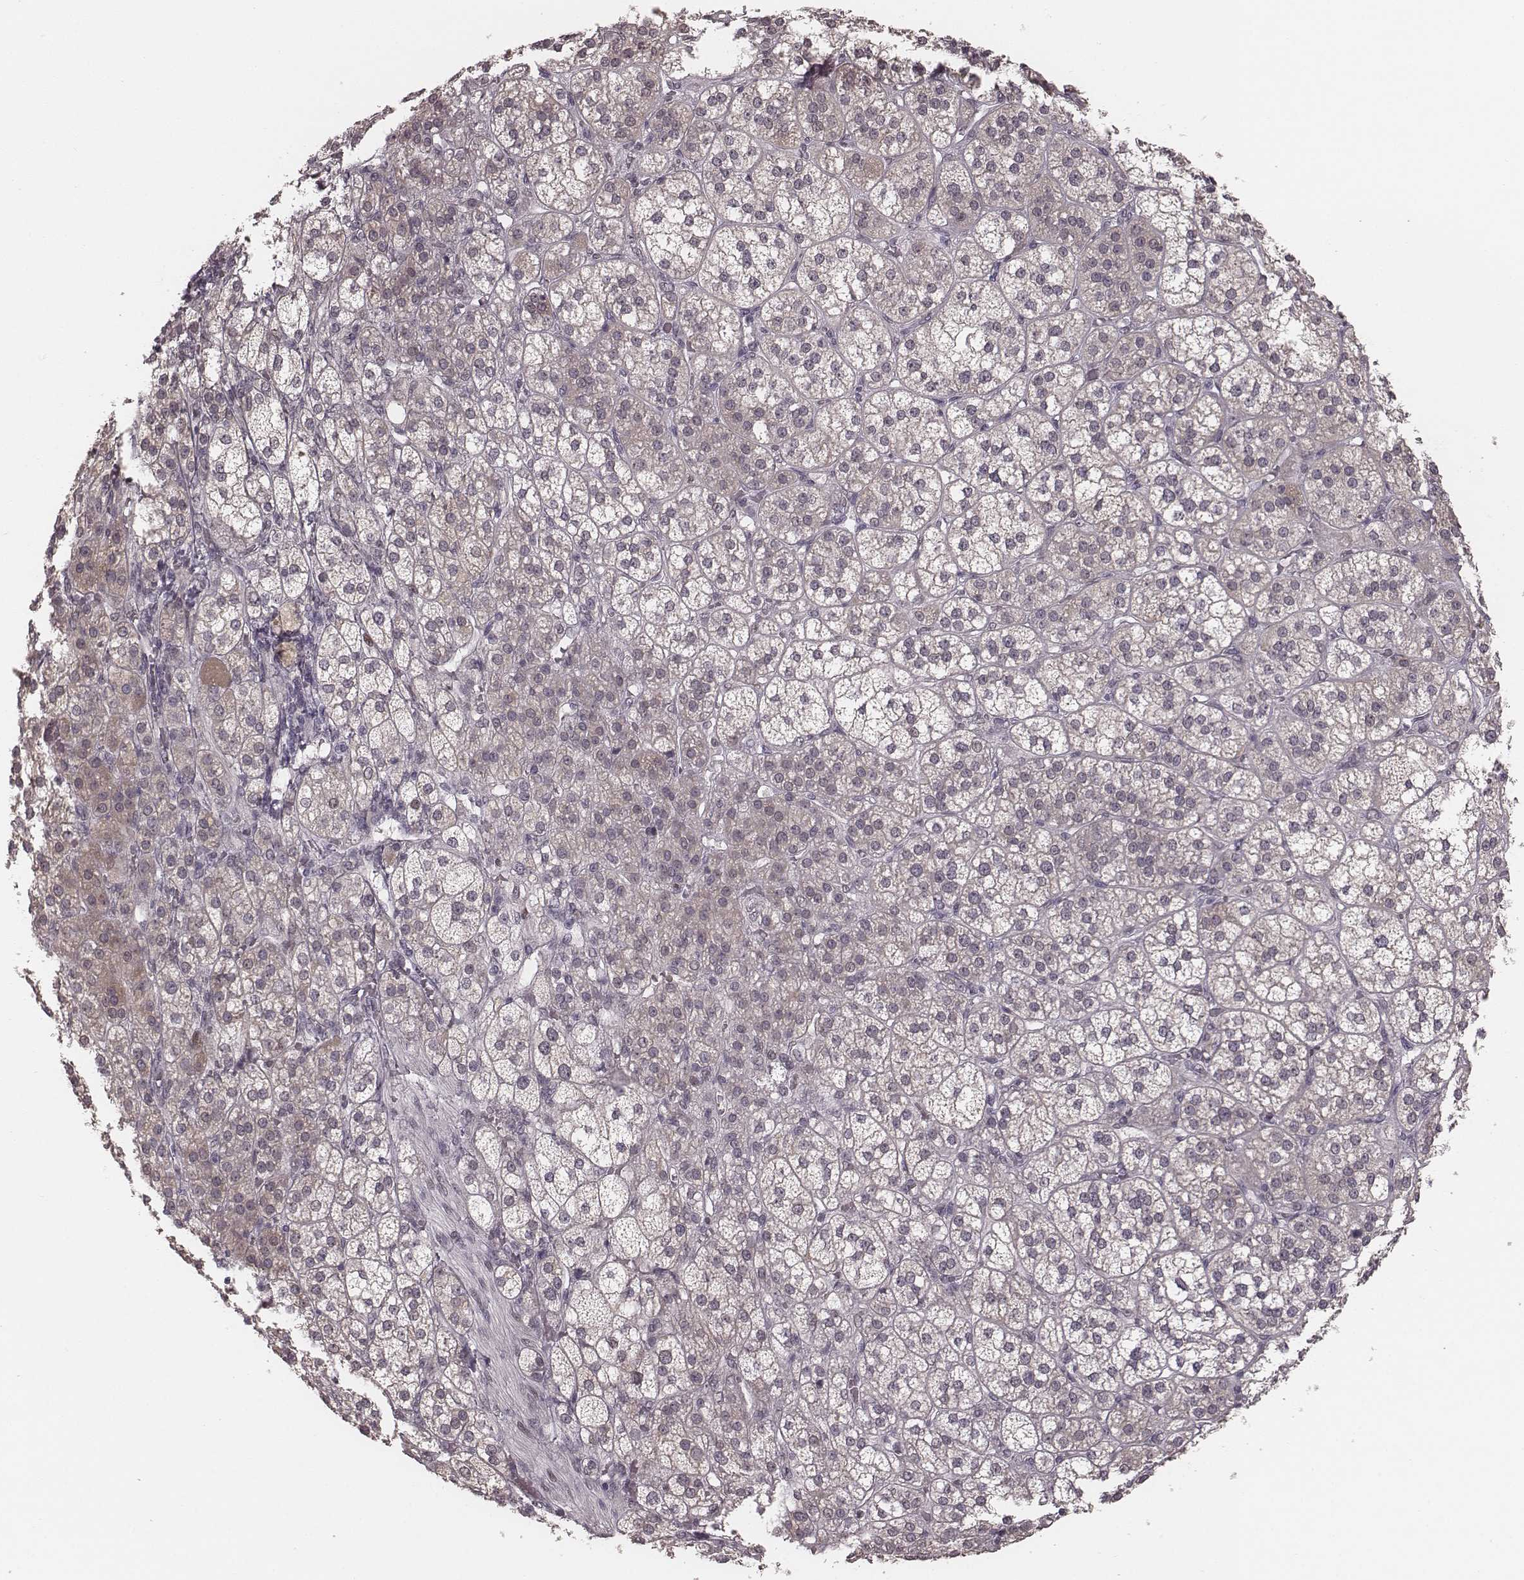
{"staining": {"intensity": "weak", "quantity": "25%-75%", "location": "cytoplasmic/membranous"}, "tissue": "adrenal gland", "cell_type": "Glandular cells", "image_type": "normal", "snomed": [{"axis": "morphology", "description": "Normal tissue, NOS"}, {"axis": "topography", "description": "Adrenal gland"}], "caption": "Immunohistochemistry histopathology image of benign human adrenal gland stained for a protein (brown), which exhibits low levels of weak cytoplasmic/membranous positivity in approximately 25%-75% of glandular cells.", "gene": "IQCG", "patient": {"sex": "female", "age": 60}}